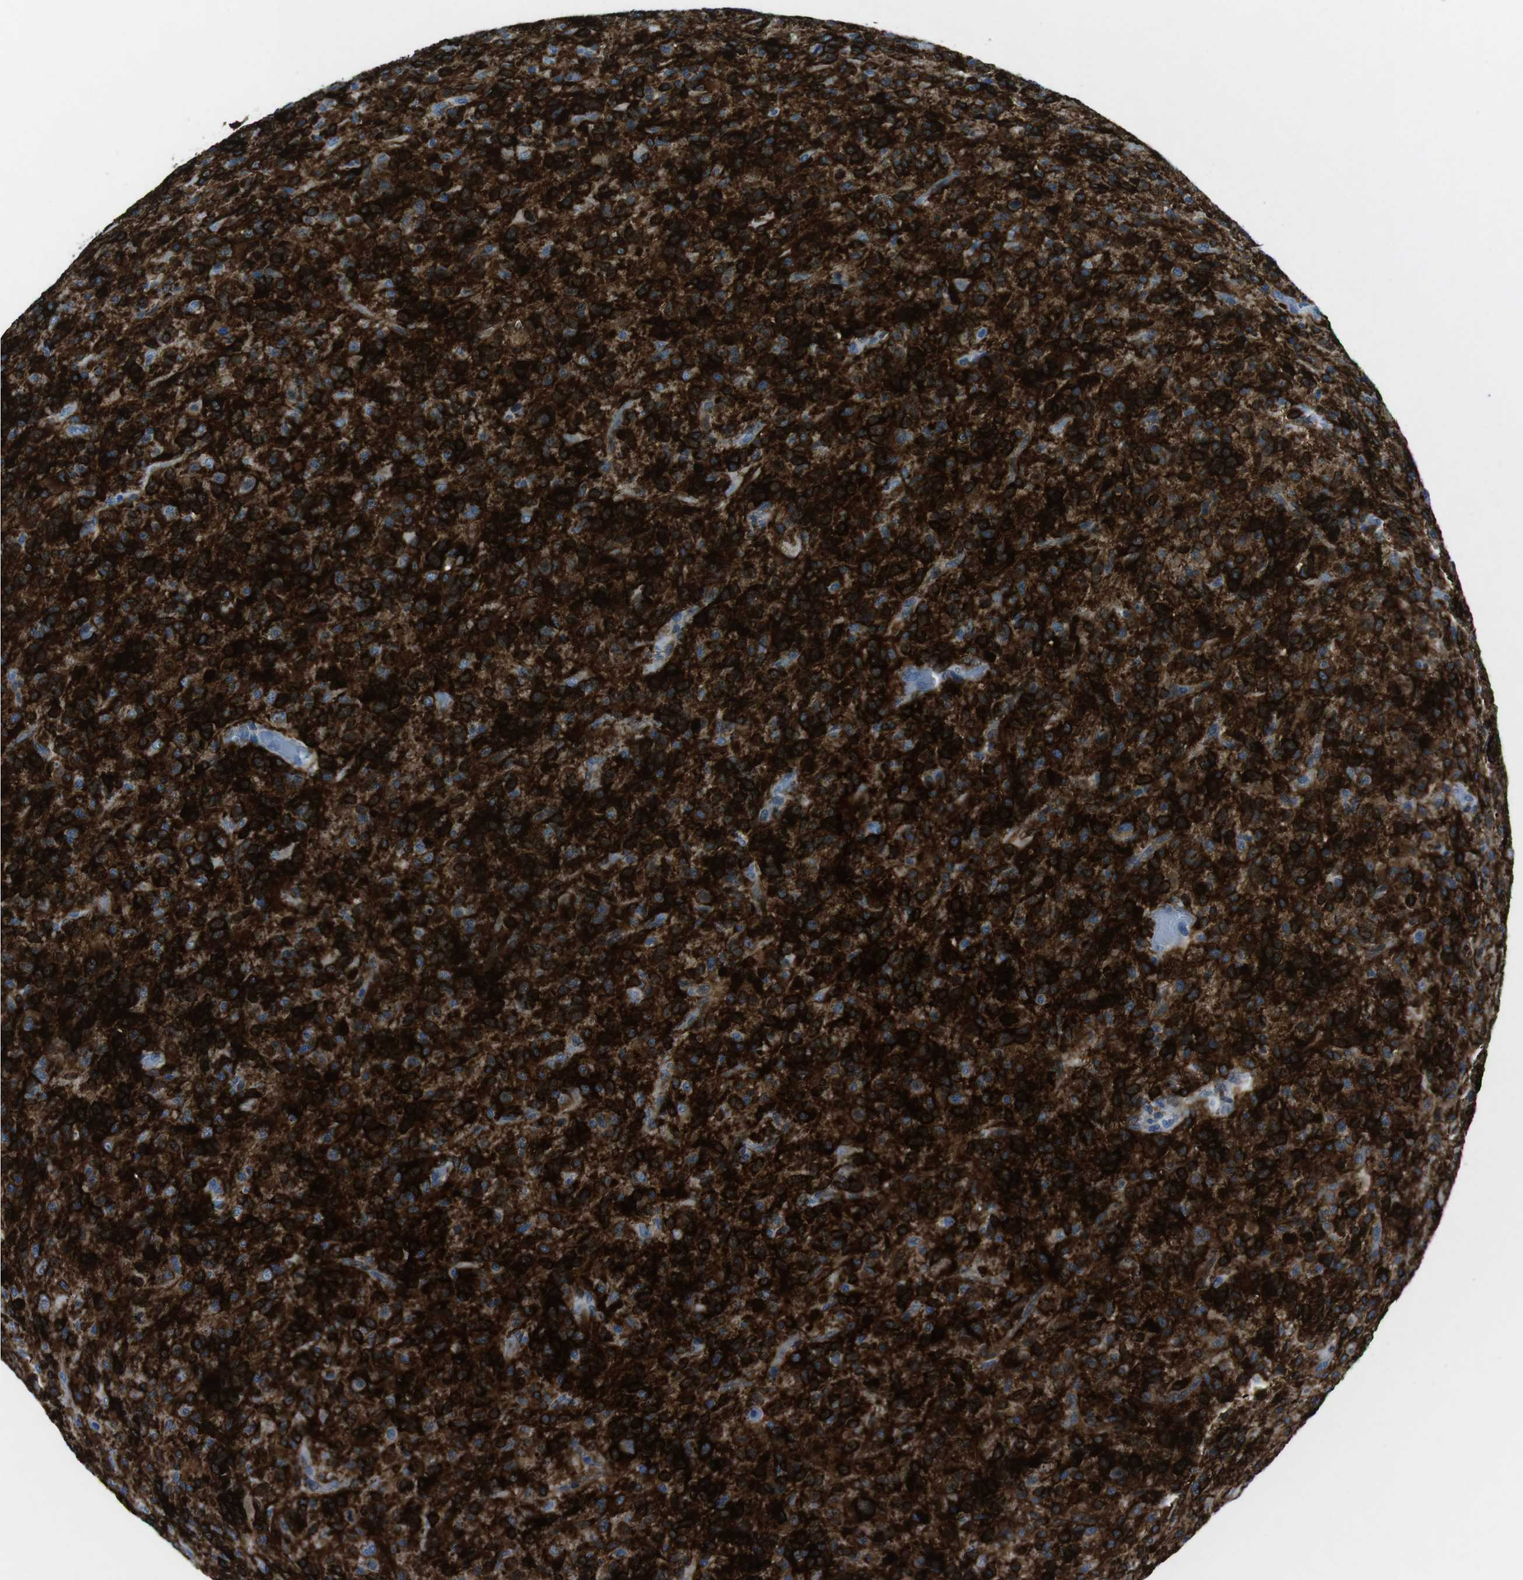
{"staining": {"intensity": "strong", "quantity": ">75%", "location": "cytoplasmic/membranous"}, "tissue": "glioma", "cell_type": "Tumor cells", "image_type": "cancer", "snomed": [{"axis": "morphology", "description": "Glioma, malignant, High grade"}, {"axis": "topography", "description": "Brain"}], "caption": "Malignant high-grade glioma stained with DAB (3,3'-diaminobenzidine) immunohistochemistry reveals high levels of strong cytoplasmic/membranous positivity in about >75% of tumor cells. (Stains: DAB in brown, nuclei in blue, Microscopy: brightfield microscopy at high magnification).", "gene": "PHLDA1", "patient": {"sex": "male", "age": 71}}